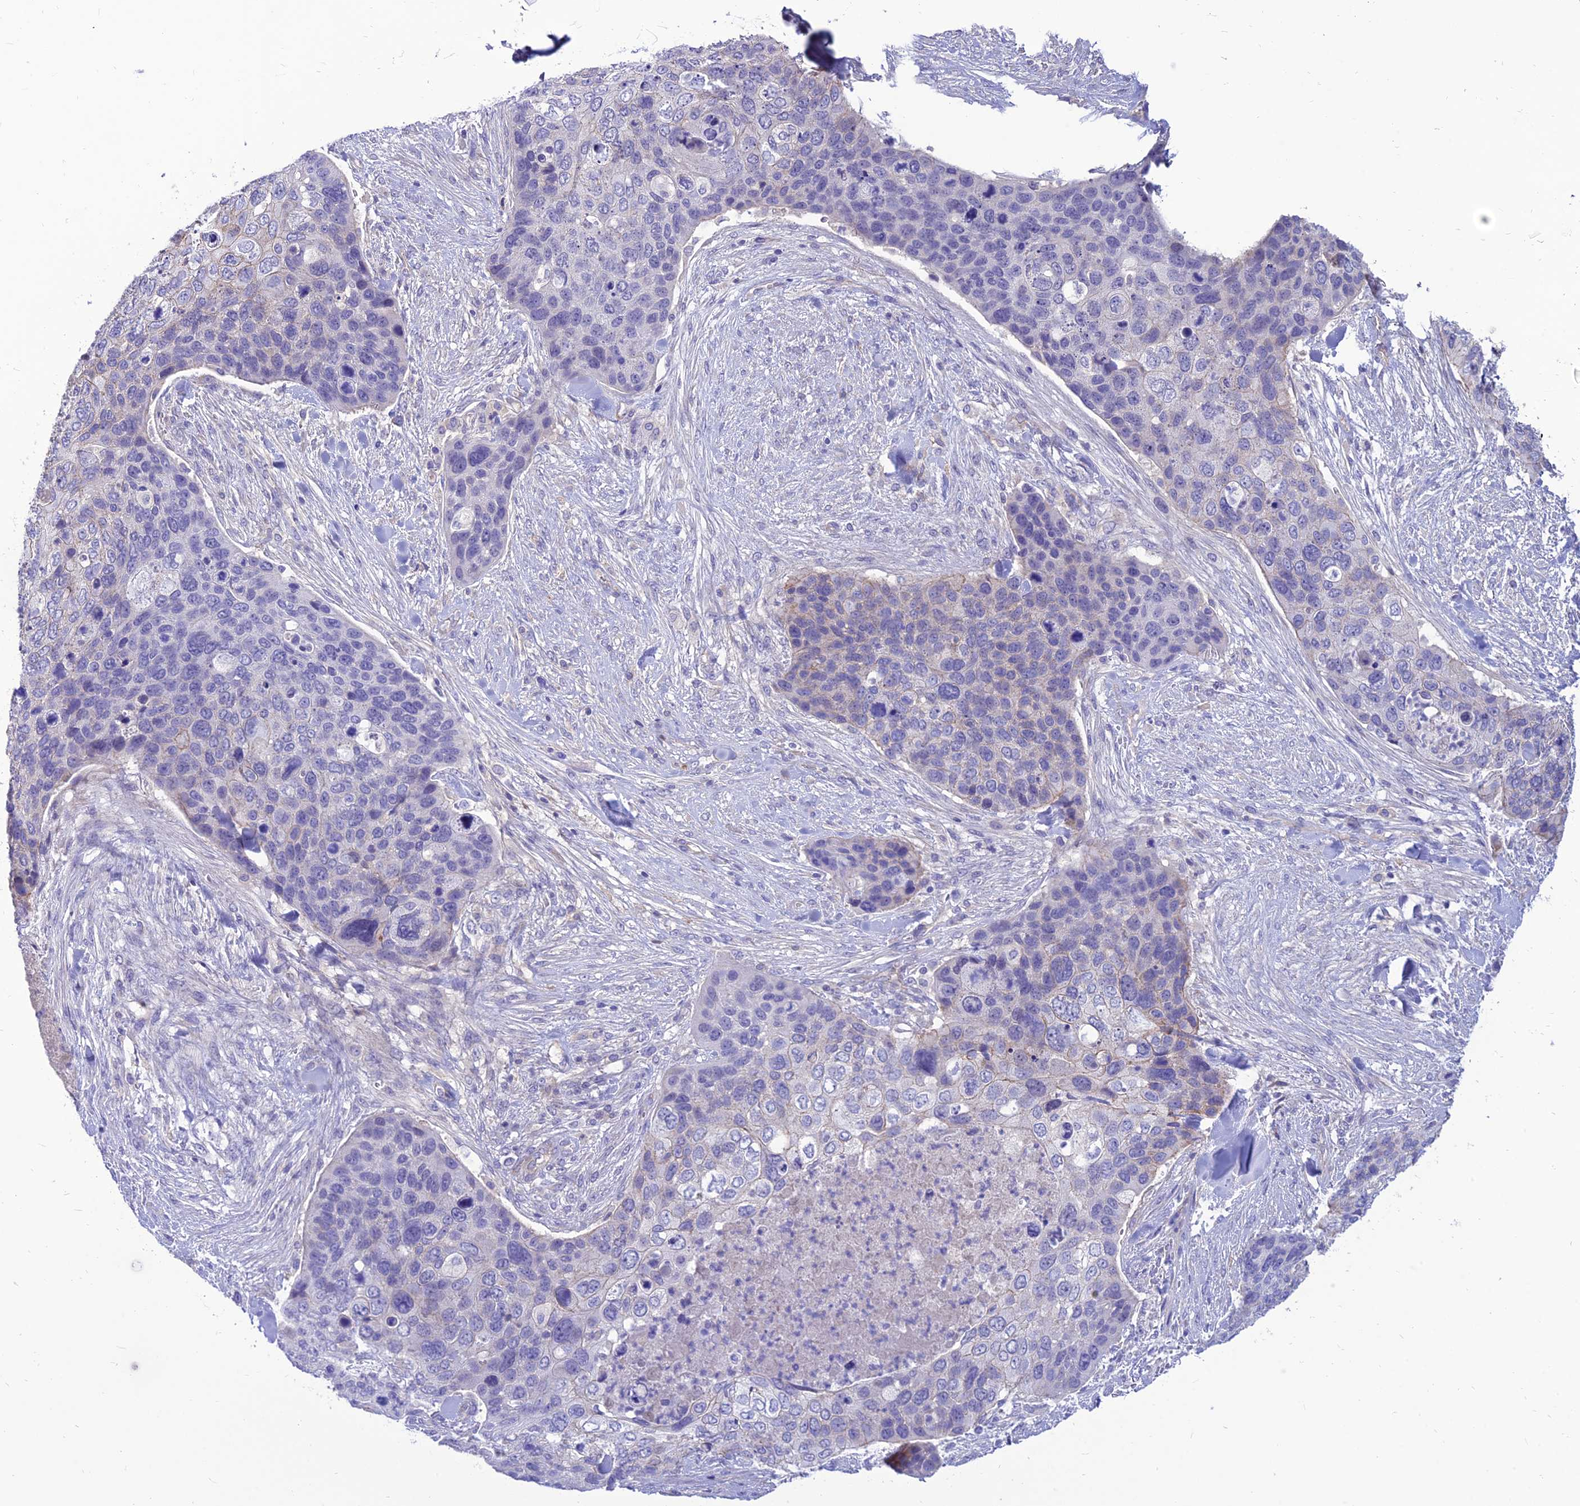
{"staining": {"intensity": "weak", "quantity": "<25%", "location": "cytoplasmic/membranous"}, "tissue": "skin cancer", "cell_type": "Tumor cells", "image_type": "cancer", "snomed": [{"axis": "morphology", "description": "Basal cell carcinoma"}, {"axis": "topography", "description": "Skin"}], "caption": "This image is of skin cancer (basal cell carcinoma) stained with IHC to label a protein in brown with the nuclei are counter-stained blue. There is no expression in tumor cells.", "gene": "TEKT3", "patient": {"sex": "female", "age": 74}}